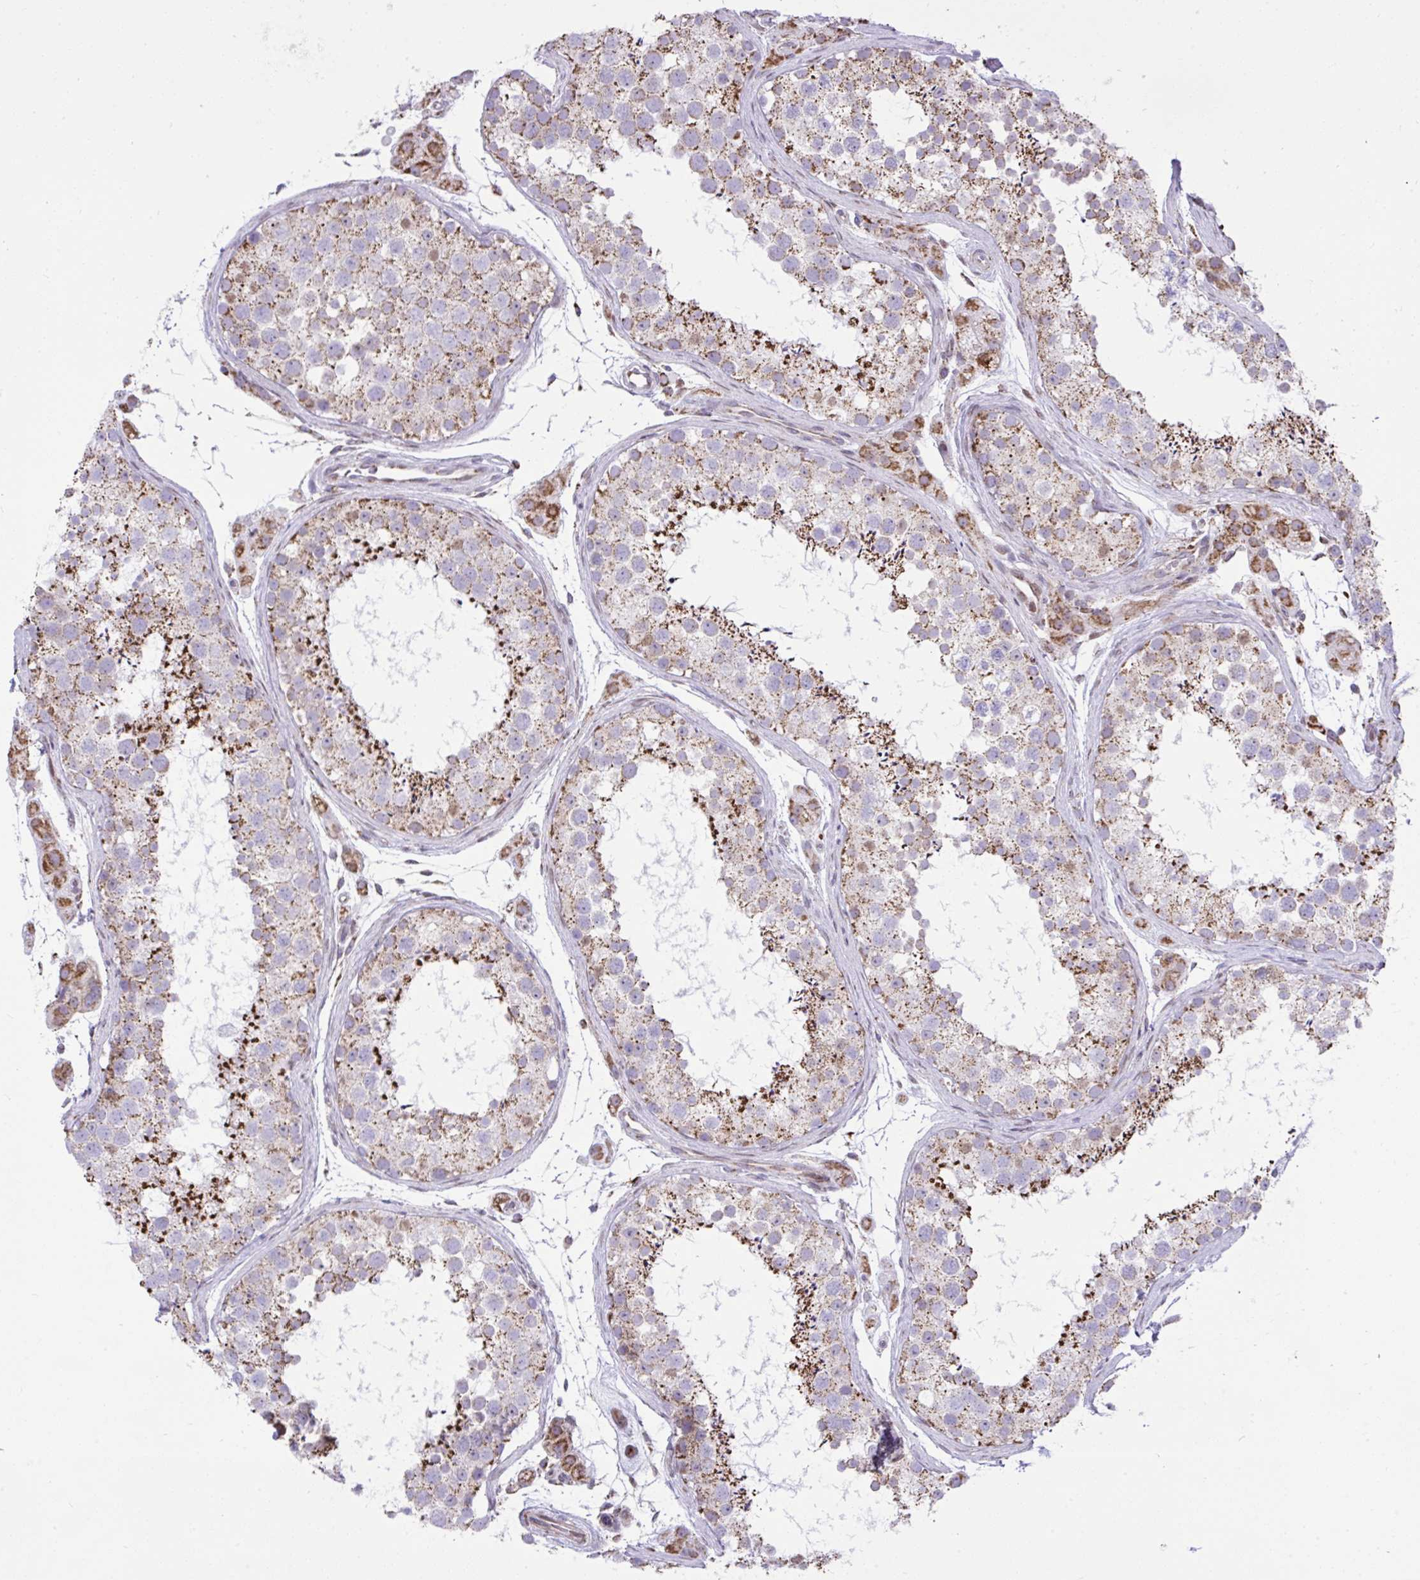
{"staining": {"intensity": "strong", "quantity": "25%-75%", "location": "cytoplasmic/membranous"}, "tissue": "testis", "cell_type": "Cells in seminiferous ducts", "image_type": "normal", "snomed": [{"axis": "morphology", "description": "Normal tissue, NOS"}, {"axis": "topography", "description": "Testis"}], "caption": "A brown stain labels strong cytoplasmic/membranous expression of a protein in cells in seminiferous ducts of benign human testis.", "gene": "ZNF362", "patient": {"sex": "male", "age": 41}}